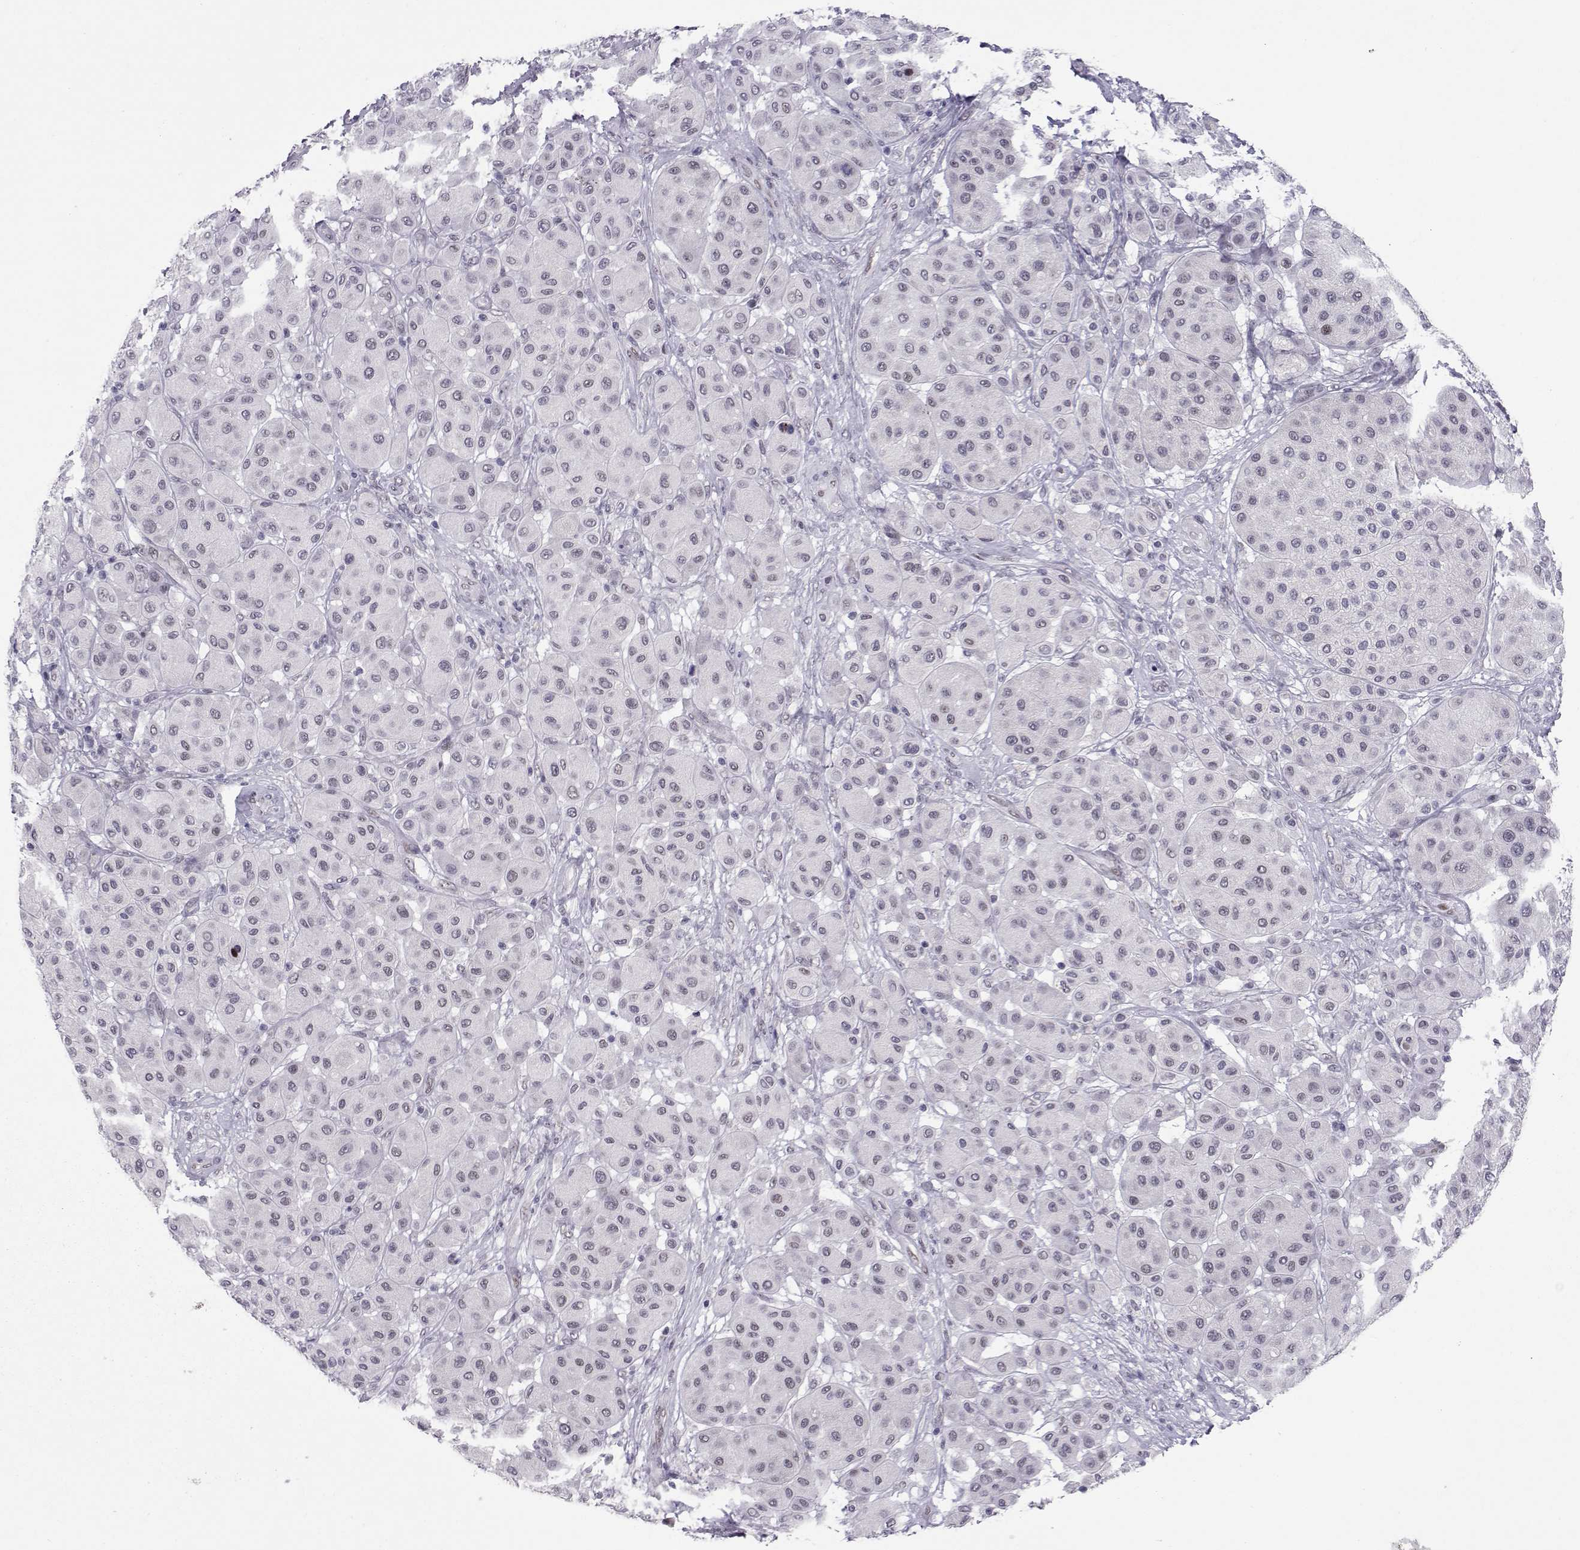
{"staining": {"intensity": "negative", "quantity": "none", "location": "none"}, "tissue": "melanoma", "cell_type": "Tumor cells", "image_type": "cancer", "snomed": [{"axis": "morphology", "description": "Malignant melanoma, Metastatic site"}, {"axis": "topography", "description": "Smooth muscle"}], "caption": "This is an immunohistochemistry (IHC) image of human malignant melanoma (metastatic site). There is no positivity in tumor cells.", "gene": "SIX6", "patient": {"sex": "male", "age": 41}}